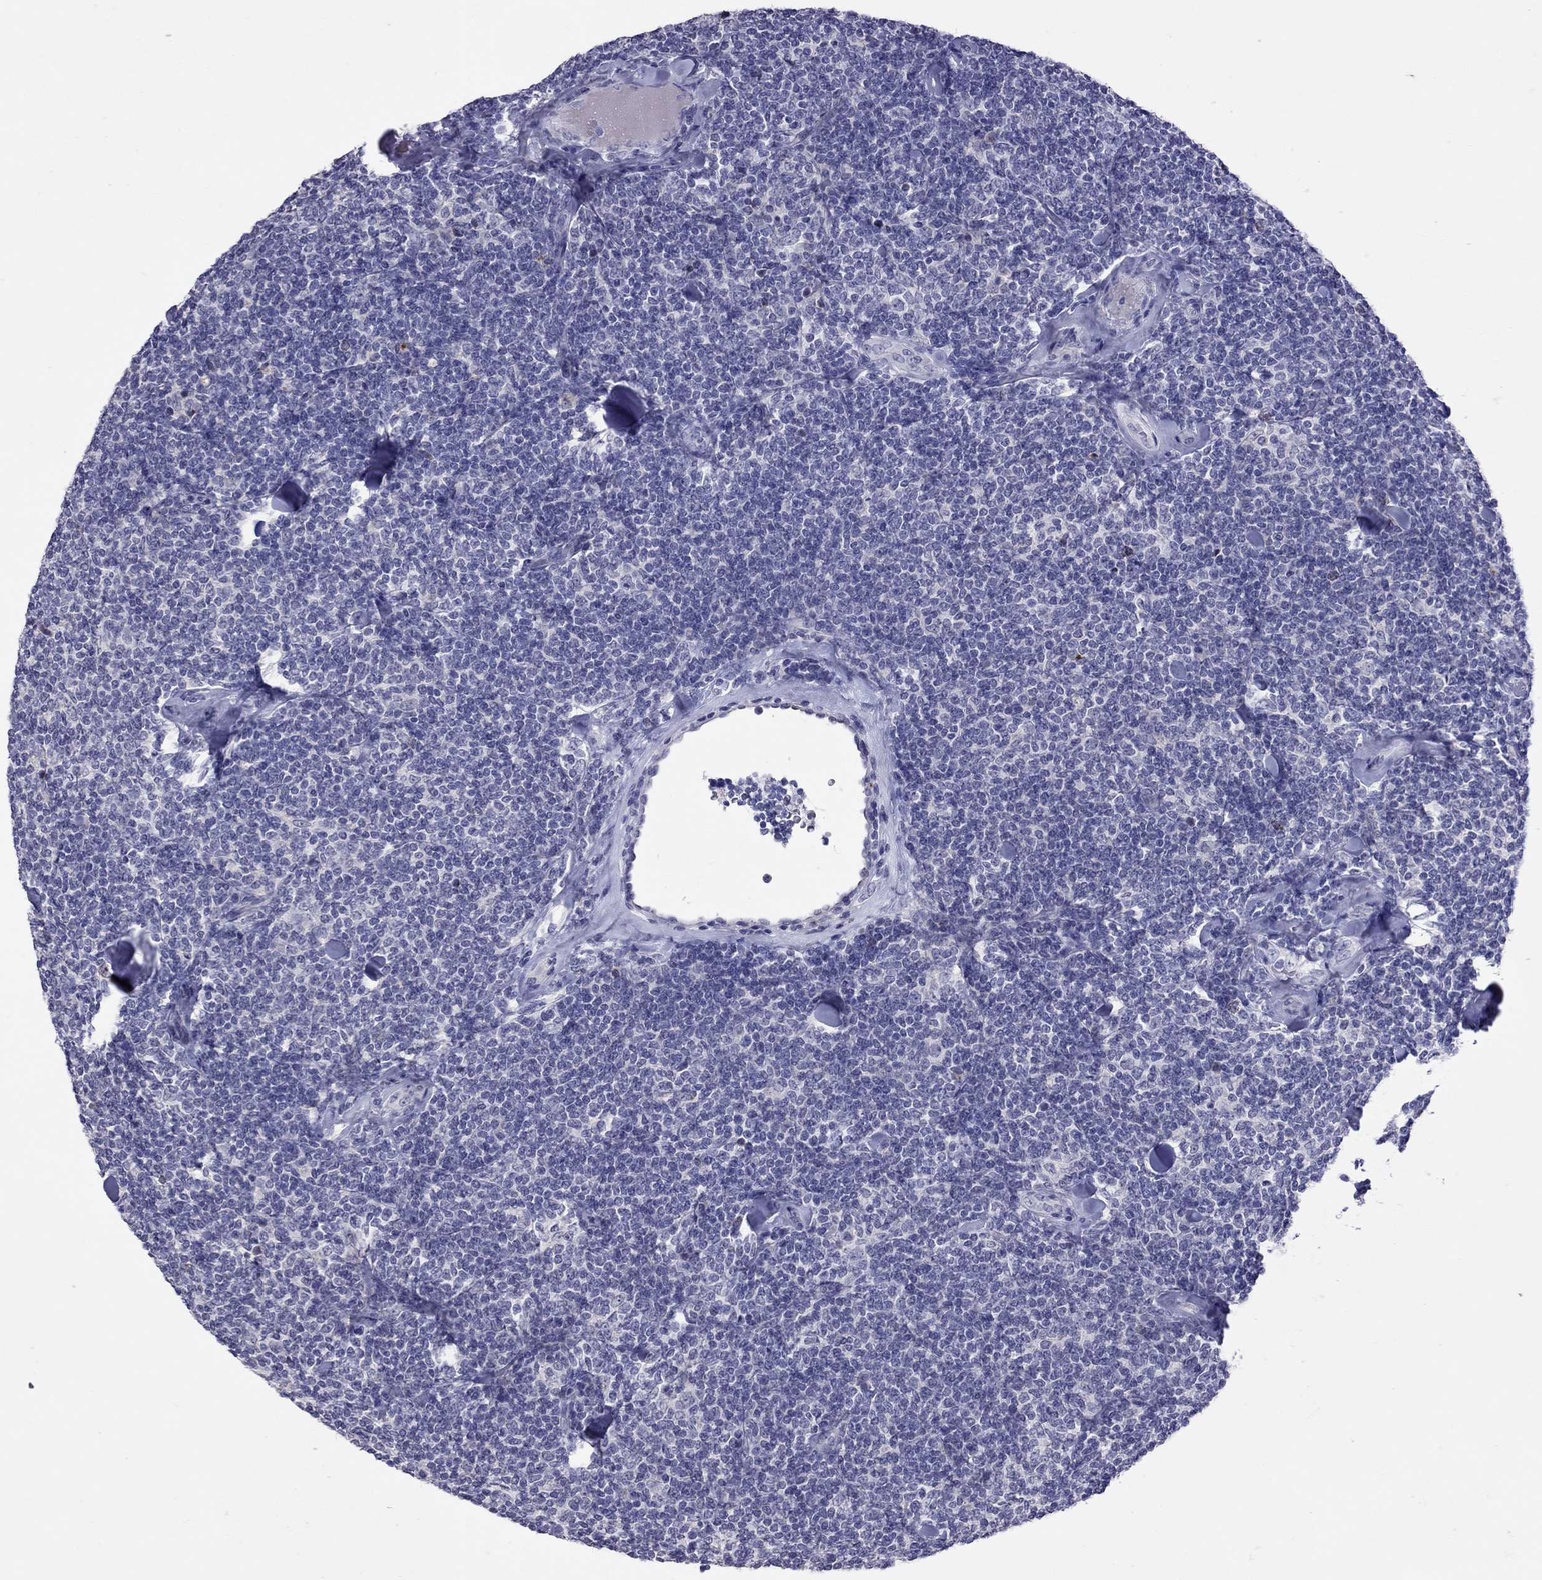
{"staining": {"intensity": "negative", "quantity": "none", "location": "none"}, "tissue": "lymphoma", "cell_type": "Tumor cells", "image_type": "cancer", "snomed": [{"axis": "morphology", "description": "Malignant lymphoma, non-Hodgkin's type, Low grade"}, {"axis": "topography", "description": "Lymph node"}], "caption": "This is an immunohistochemistry image of lymphoma. There is no positivity in tumor cells.", "gene": "SLAMF1", "patient": {"sex": "female", "age": 56}}